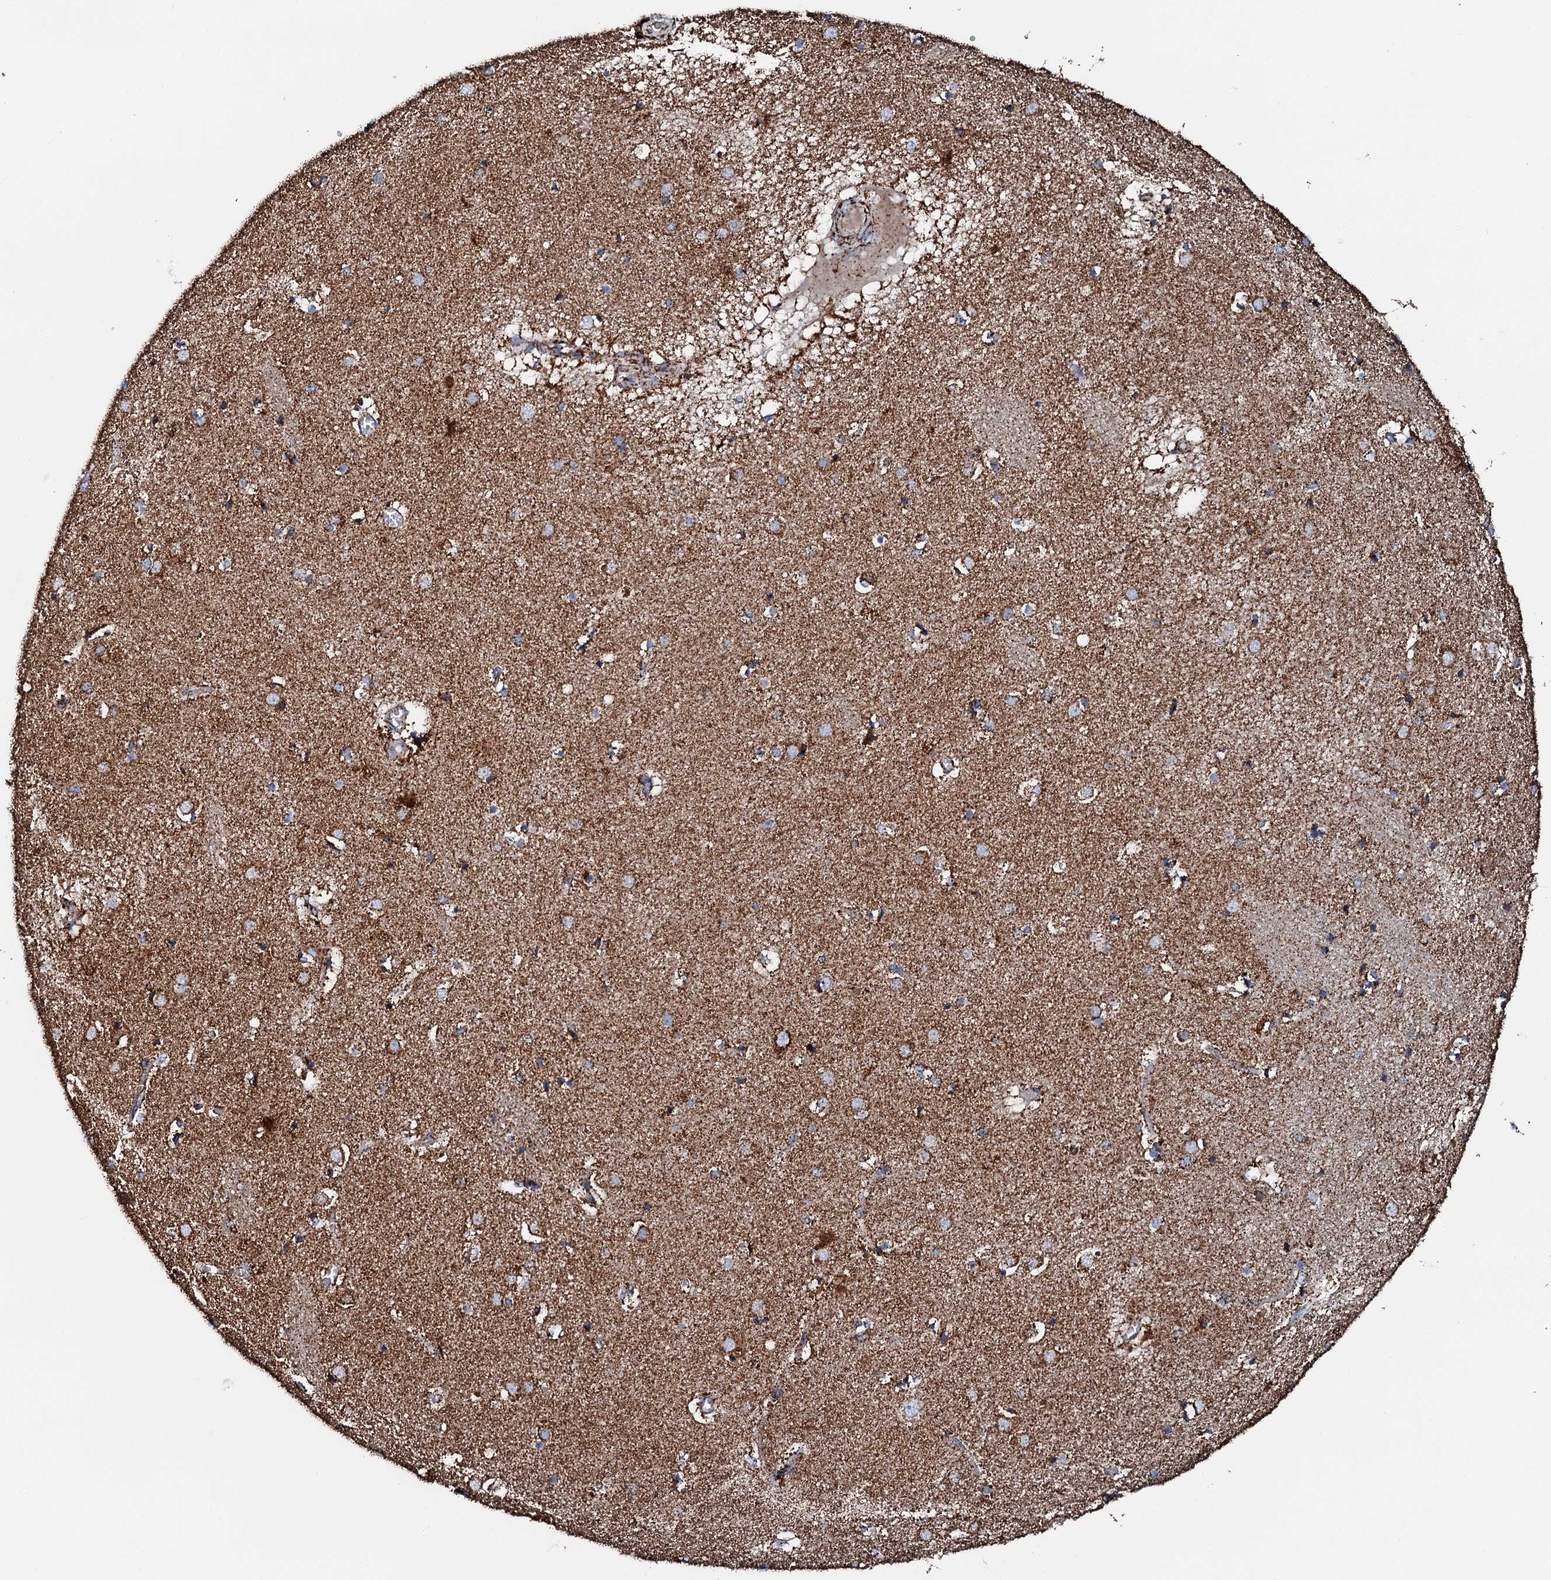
{"staining": {"intensity": "strong", "quantity": ">75%", "location": "cytoplasmic/membranous"}, "tissue": "caudate", "cell_type": "Glial cells", "image_type": "normal", "snomed": [{"axis": "morphology", "description": "Normal tissue, NOS"}, {"axis": "topography", "description": "Lateral ventricle wall"}], "caption": "Benign caudate shows strong cytoplasmic/membranous positivity in about >75% of glial cells.", "gene": "HADH", "patient": {"sex": "male", "age": 70}}